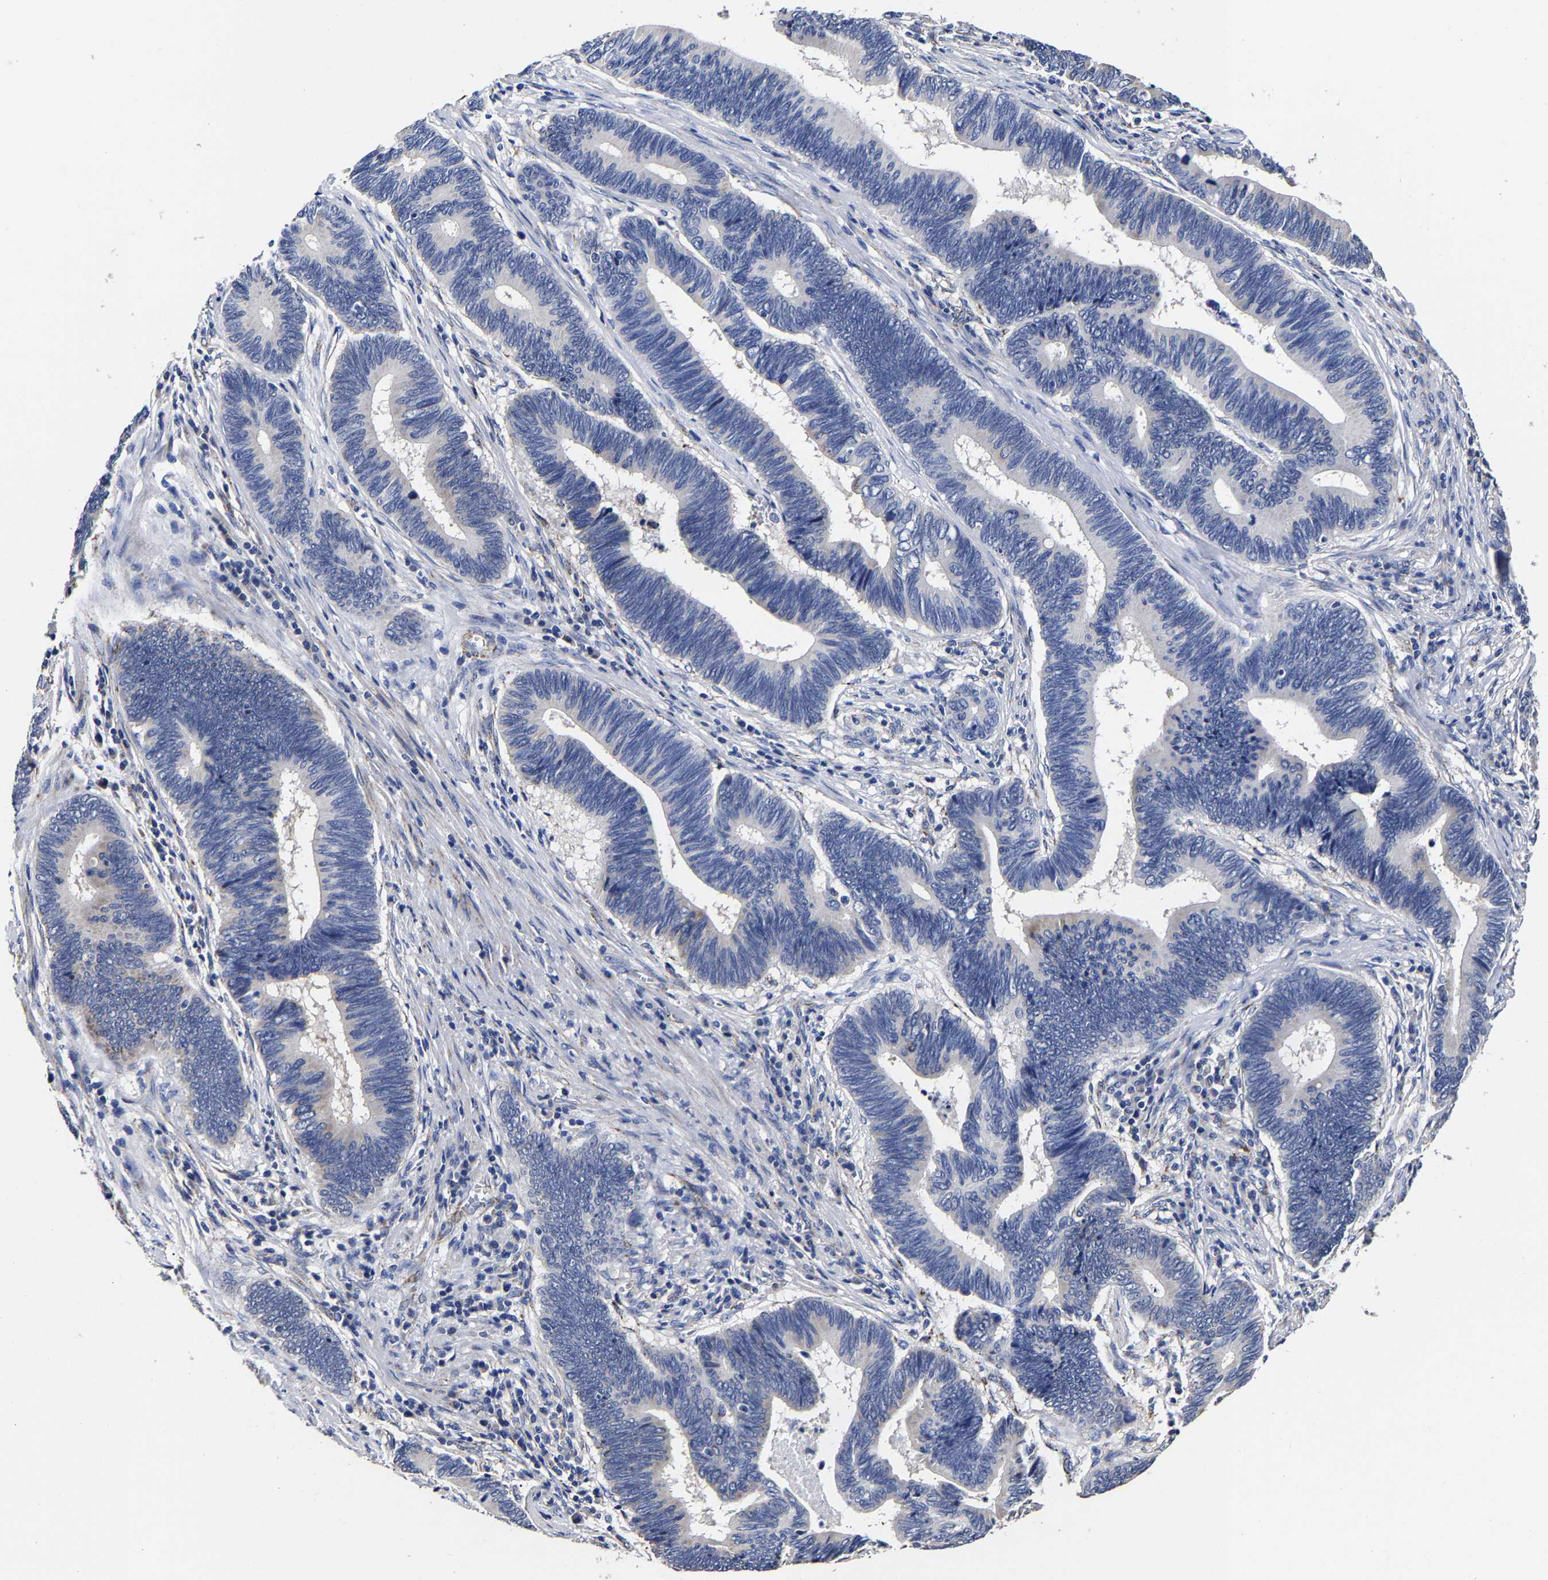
{"staining": {"intensity": "negative", "quantity": "none", "location": "none"}, "tissue": "pancreatic cancer", "cell_type": "Tumor cells", "image_type": "cancer", "snomed": [{"axis": "morphology", "description": "Adenocarcinoma, NOS"}, {"axis": "topography", "description": "Pancreas"}], "caption": "Immunohistochemistry (IHC) of human adenocarcinoma (pancreatic) displays no expression in tumor cells.", "gene": "AASS", "patient": {"sex": "female", "age": 70}}